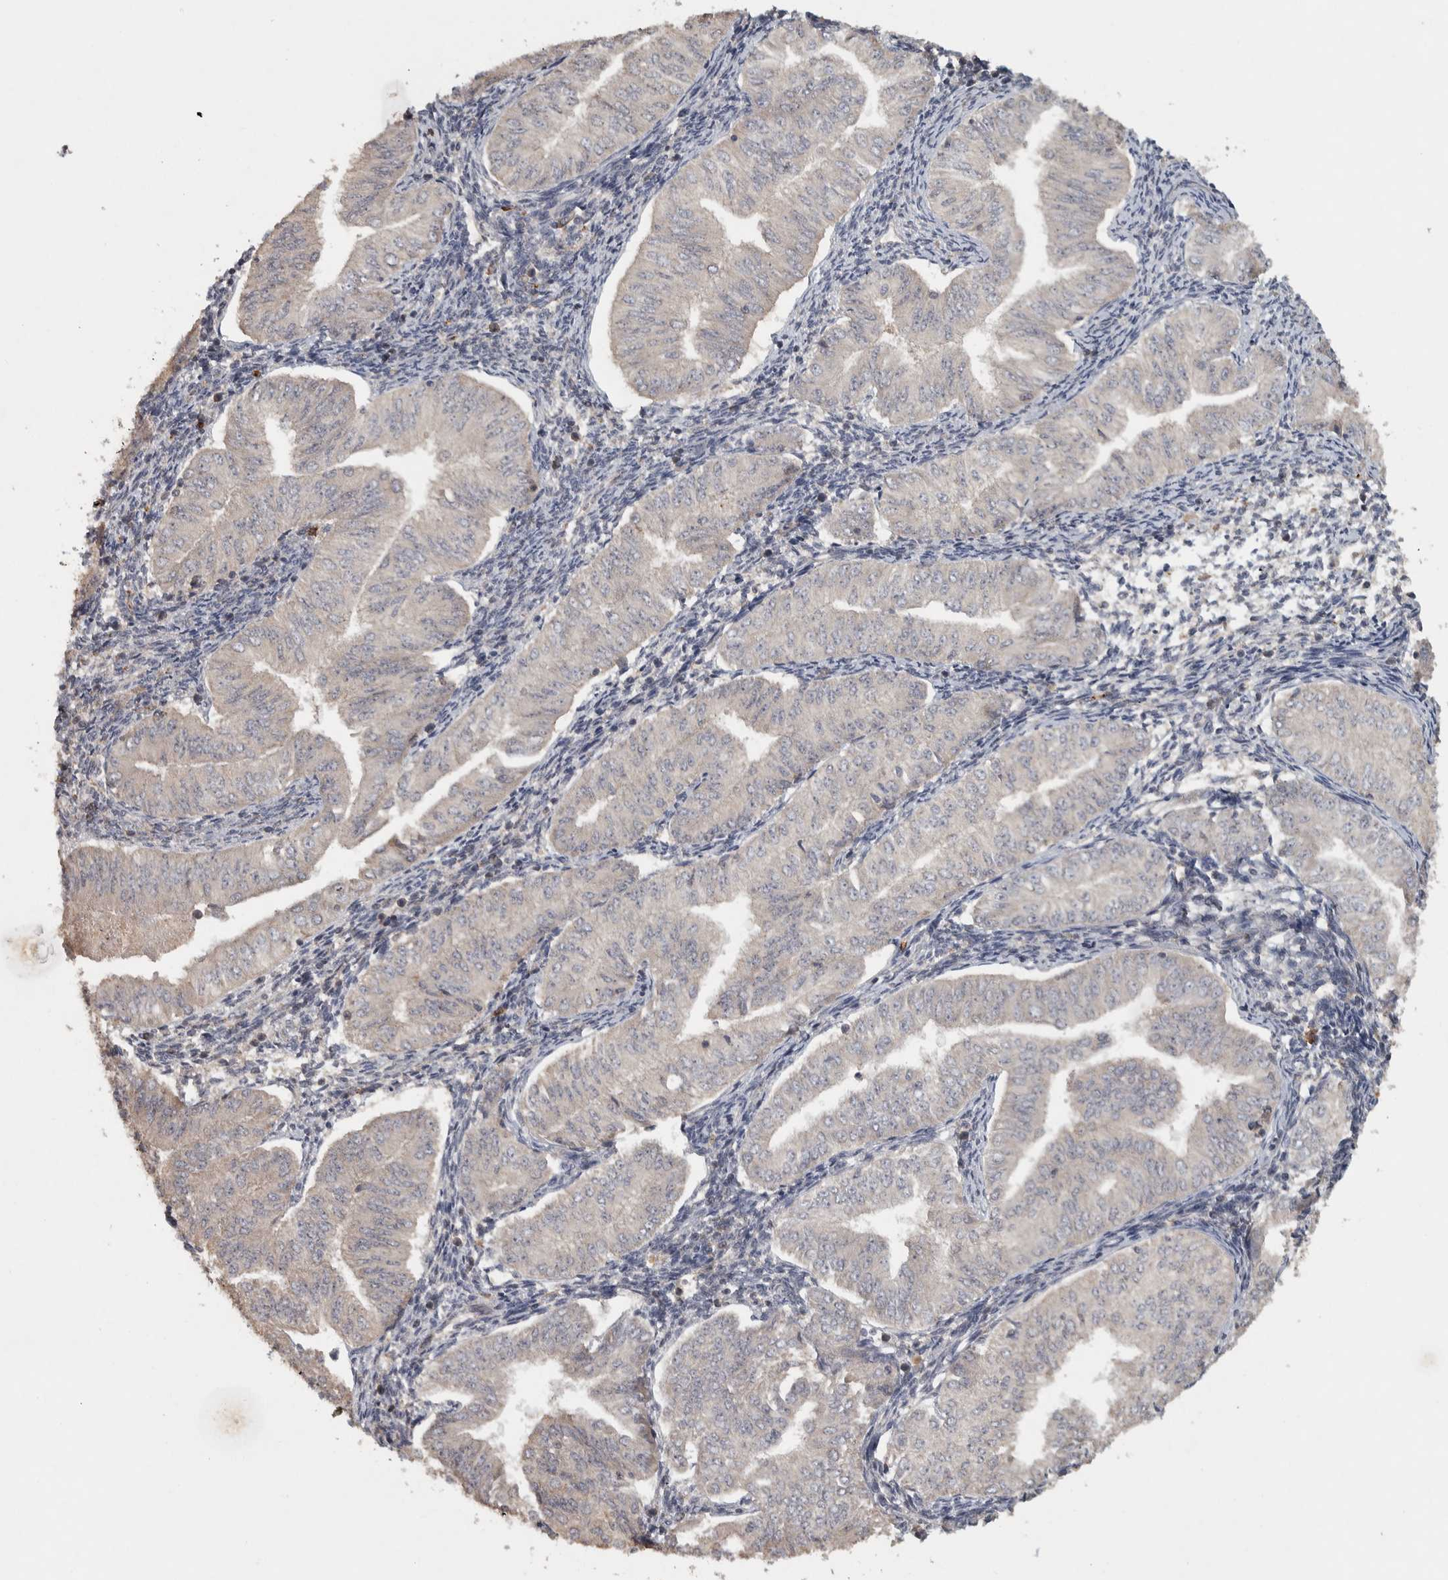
{"staining": {"intensity": "negative", "quantity": "none", "location": "none"}, "tissue": "endometrial cancer", "cell_type": "Tumor cells", "image_type": "cancer", "snomed": [{"axis": "morphology", "description": "Normal tissue, NOS"}, {"axis": "morphology", "description": "Adenocarcinoma, NOS"}, {"axis": "topography", "description": "Endometrium"}], "caption": "A micrograph of adenocarcinoma (endometrial) stained for a protein reveals no brown staining in tumor cells. (DAB IHC visualized using brightfield microscopy, high magnification).", "gene": "EIF3H", "patient": {"sex": "female", "age": 53}}